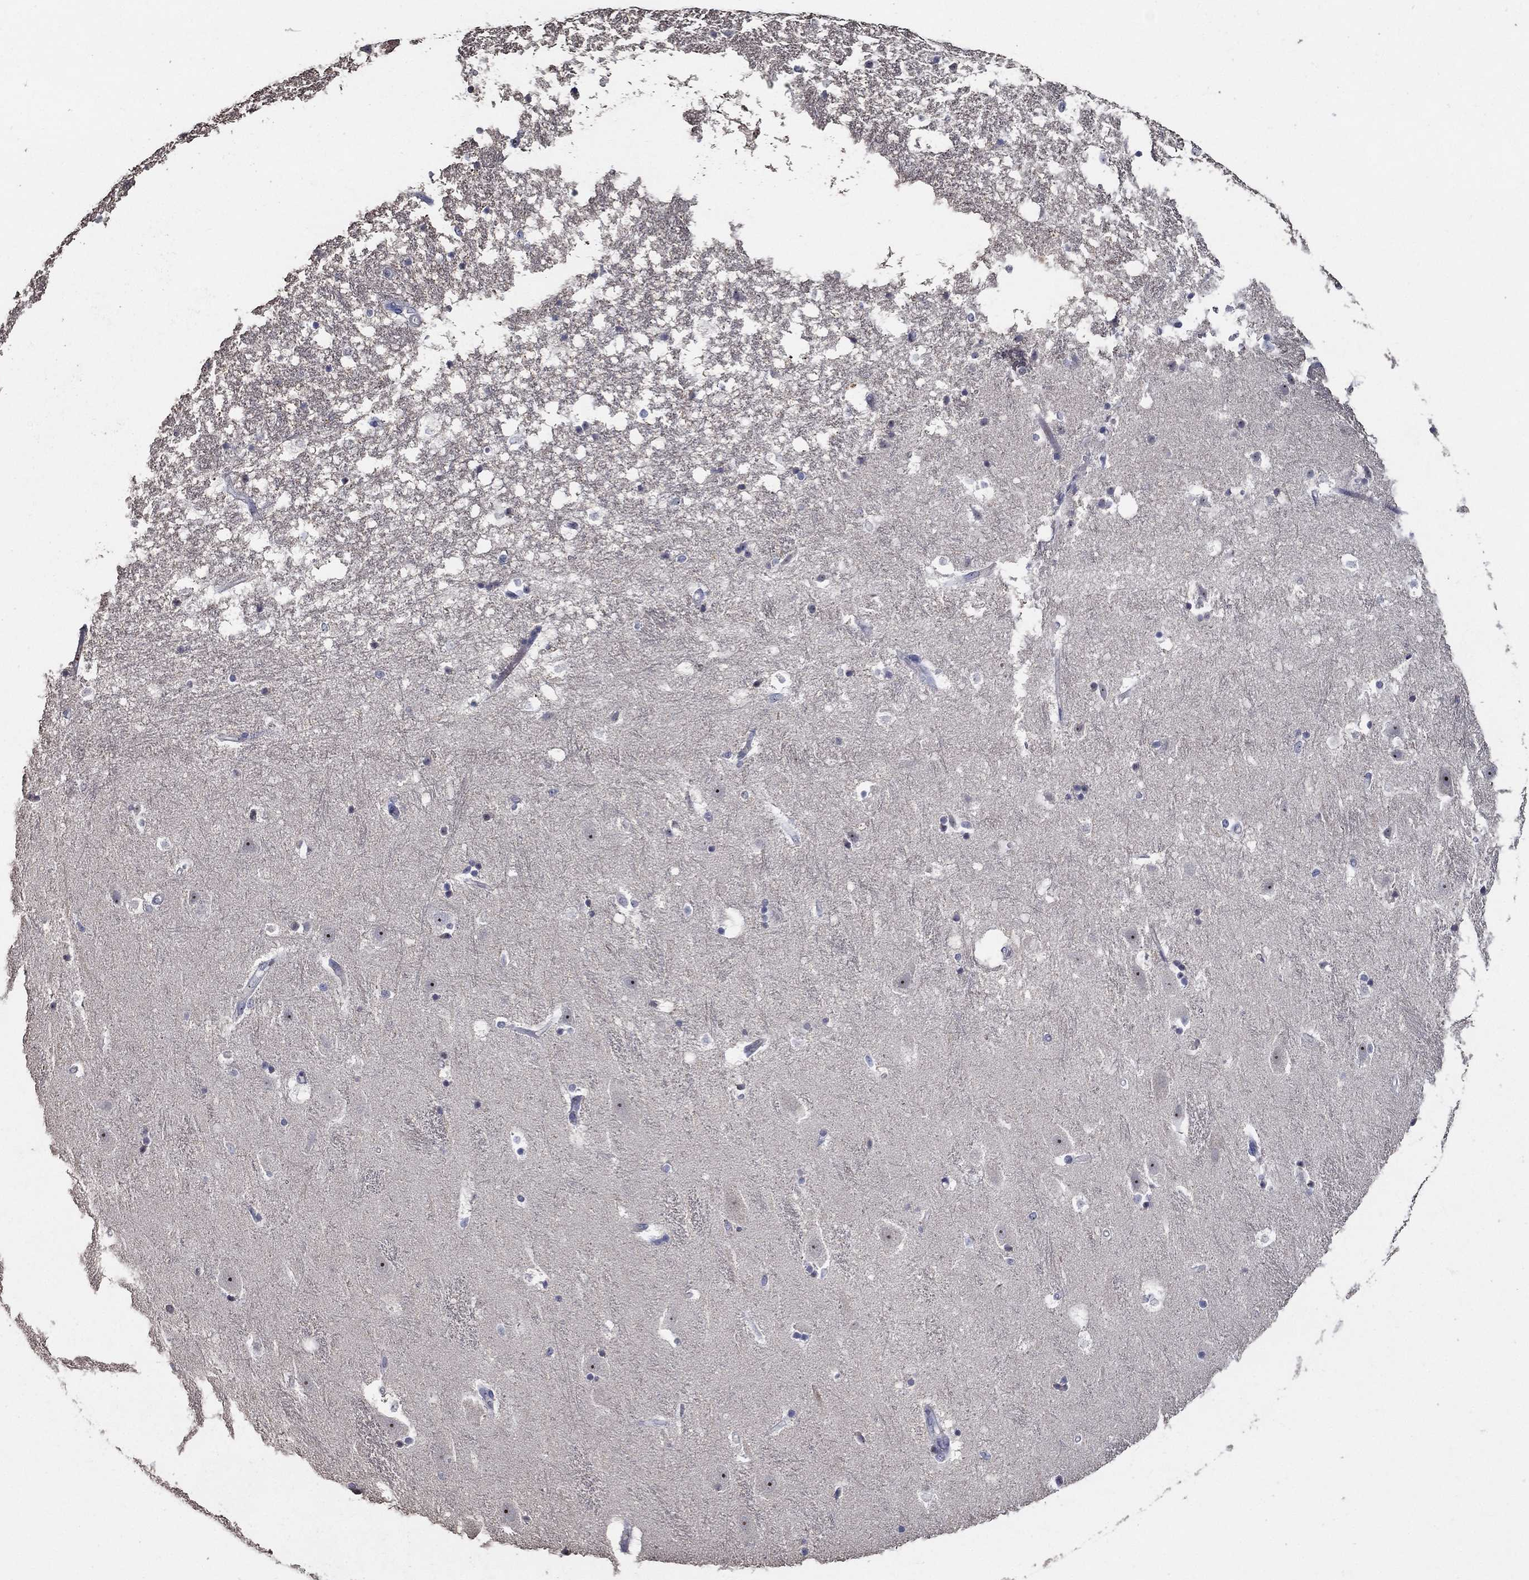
{"staining": {"intensity": "negative", "quantity": "none", "location": "none"}, "tissue": "hippocampus", "cell_type": "Glial cells", "image_type": "normal", "snomed": [{"axis": "morphology", "description": "Normal tissue, NOS"}, {"axis": "topography", "description": "Hippocampus"}], "caption": "Micrograph shows no significant protein positivity in glial cells of unremarkable hippocampus. (Stains: DAB IHC with hematoxylin counter stain, Microscopy: brightfield microscopy at high magnification).", "gene": "EFNA1", "patient": {"sex": "male", "age": 49}}